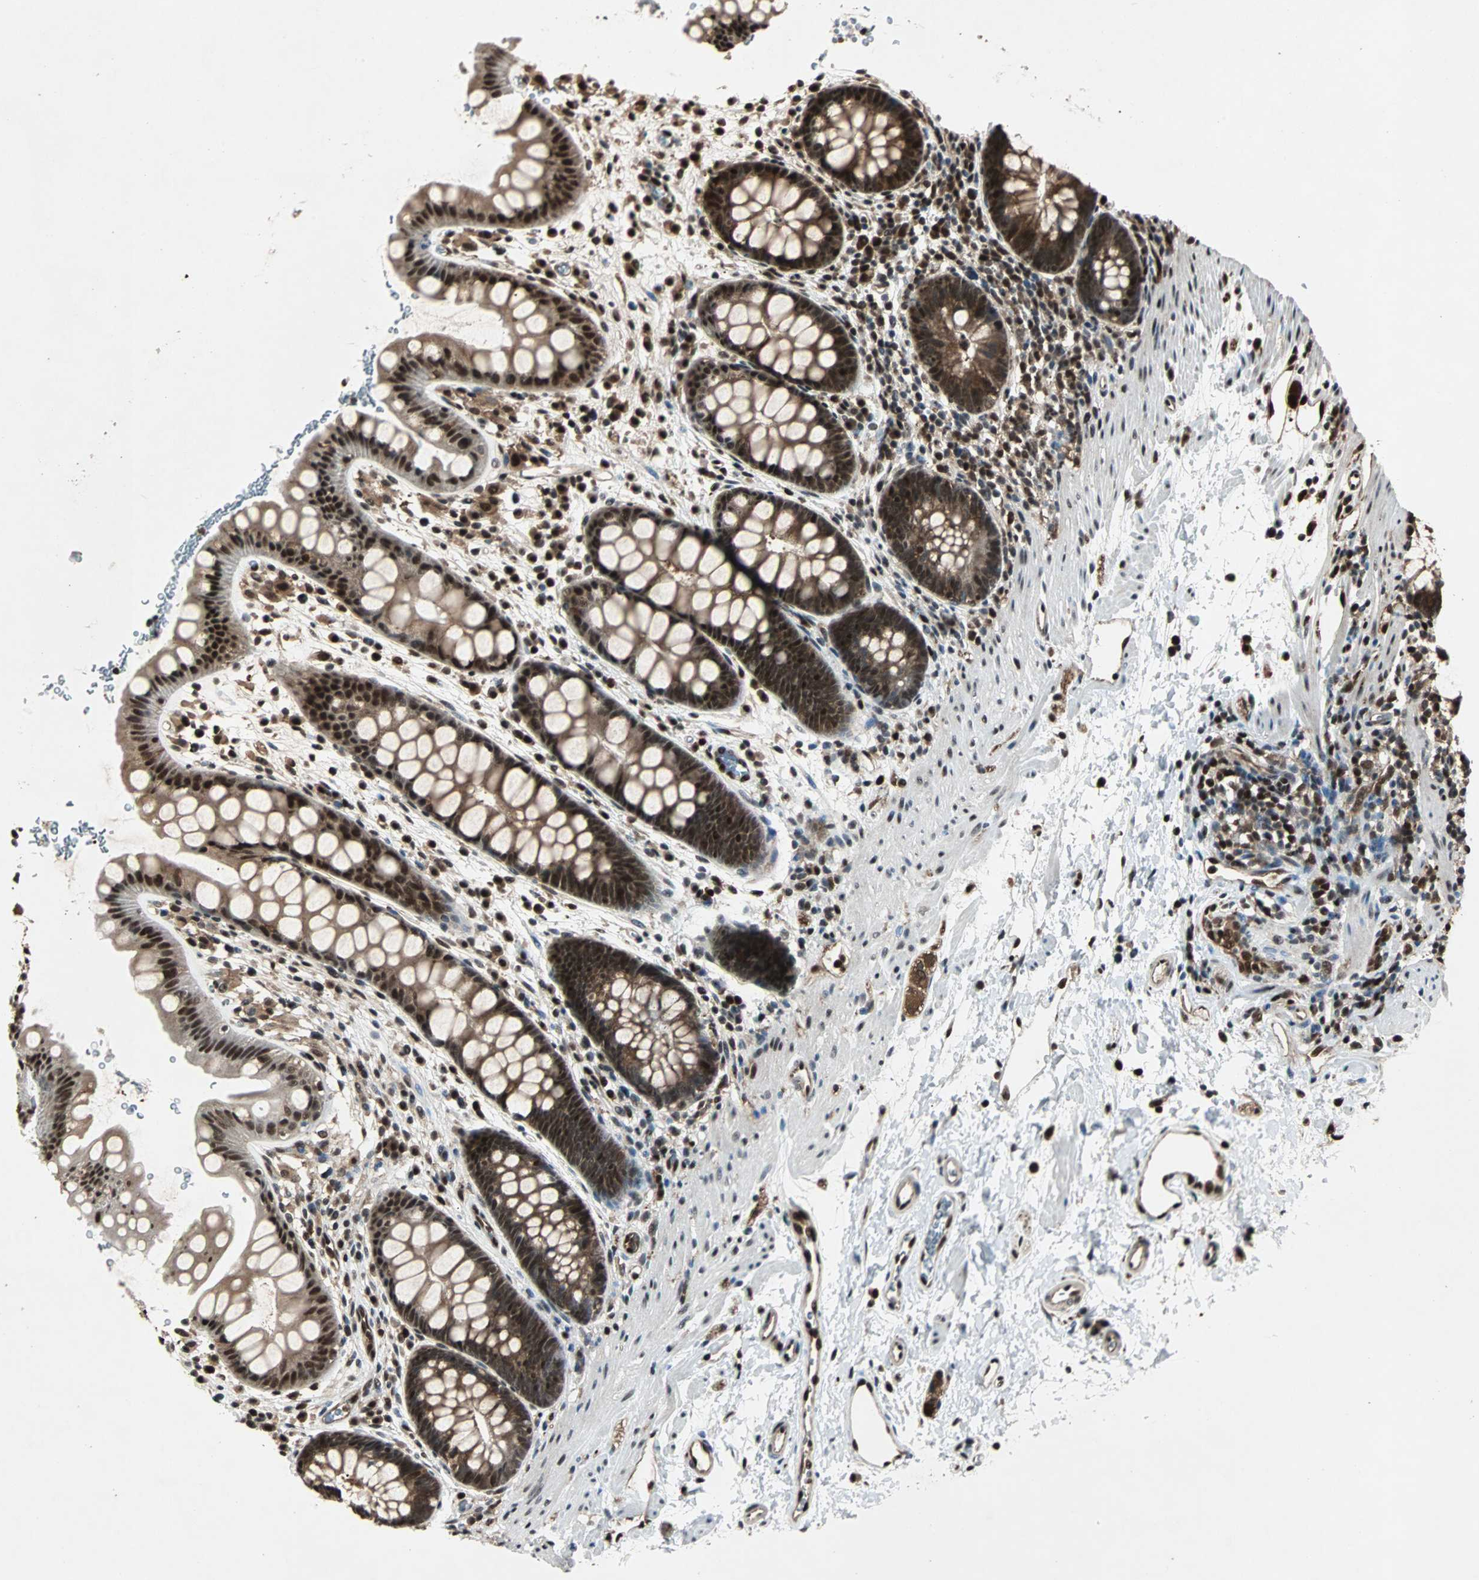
{"staining": {"intensity": "strong", "quantity": ">75%", "location": "cytoplasmic/membranous,nuclear"}, "tissue": "rectum", "cell_type": "Glandular cells", "image_type": "normal", "snomed": [{"axis": "morphology", "description": "Normal tissue, NOS"}, {"axis": "topography", "description": "Rectum"}], "caption": "This is a photomicrograph of immunohistochemistry staining of unremarkable rectum, which shows strong staining in the cytoplasmic/membranous,nuclear of glandular cells.", "gene": "ACLY", "patient": {"sex": "female", "age": 24}}